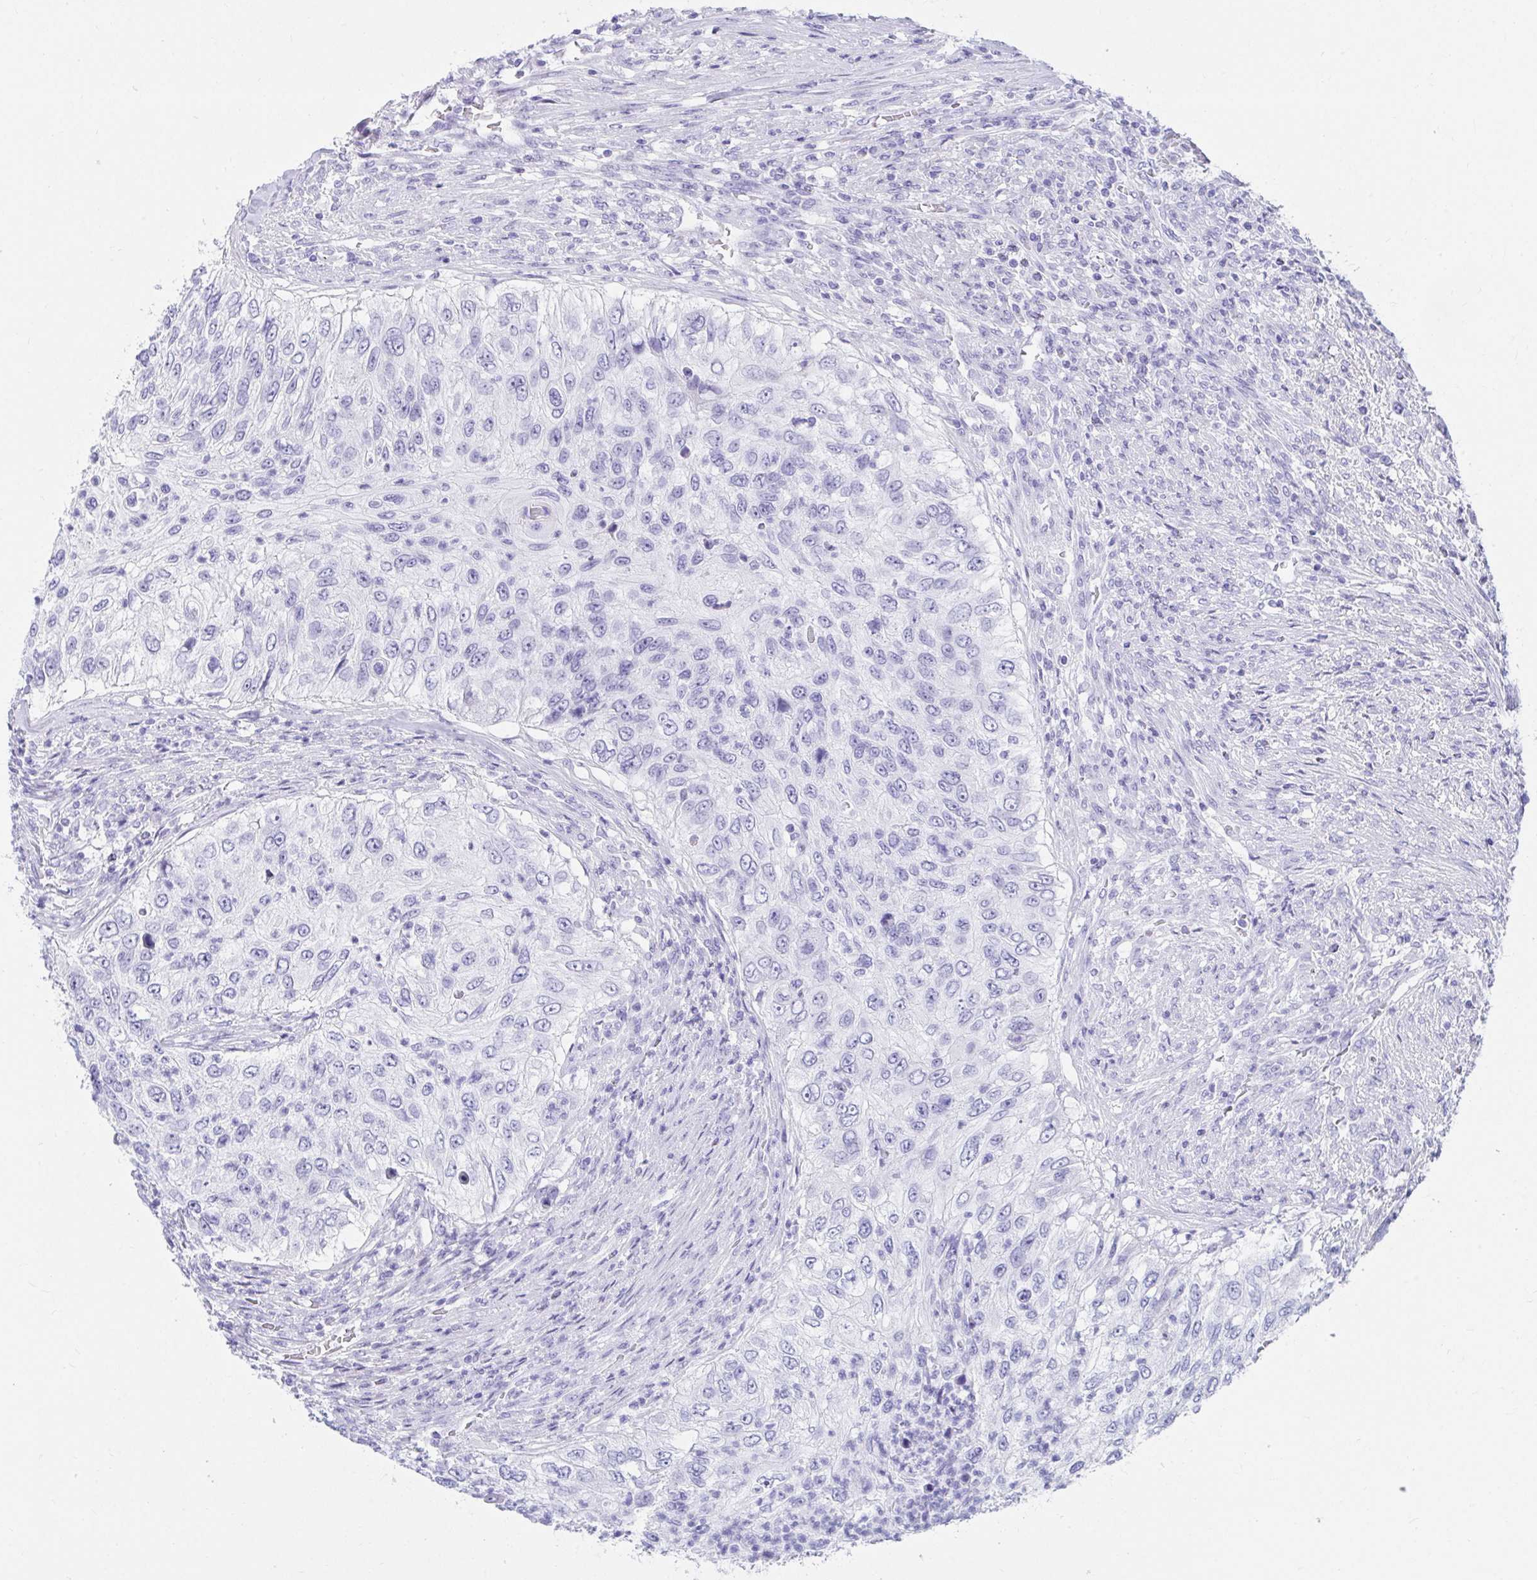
{"staining": {"intensity": "negative", "quantity": "none", "location": "none"}, "tissue": "urothelial cancer", "cell_type": "Tumor cells", "image_type": "cancer", "snomed": [{"axis": "morphology", "description": "Urothelial carcinoma, High grade"}, {"axis": "topography", "description": "Urinary bladder"}], "caption": "Immunohistochemistry histopathology image of neoplastic tissue: human urothelial cancer stained with DAB (3,3'-diaminobenzidine) demonstrates no significant protein staining in tumor cells.", "gene": "DPEP3", "patient": {"sex": "female", "age": 60}}